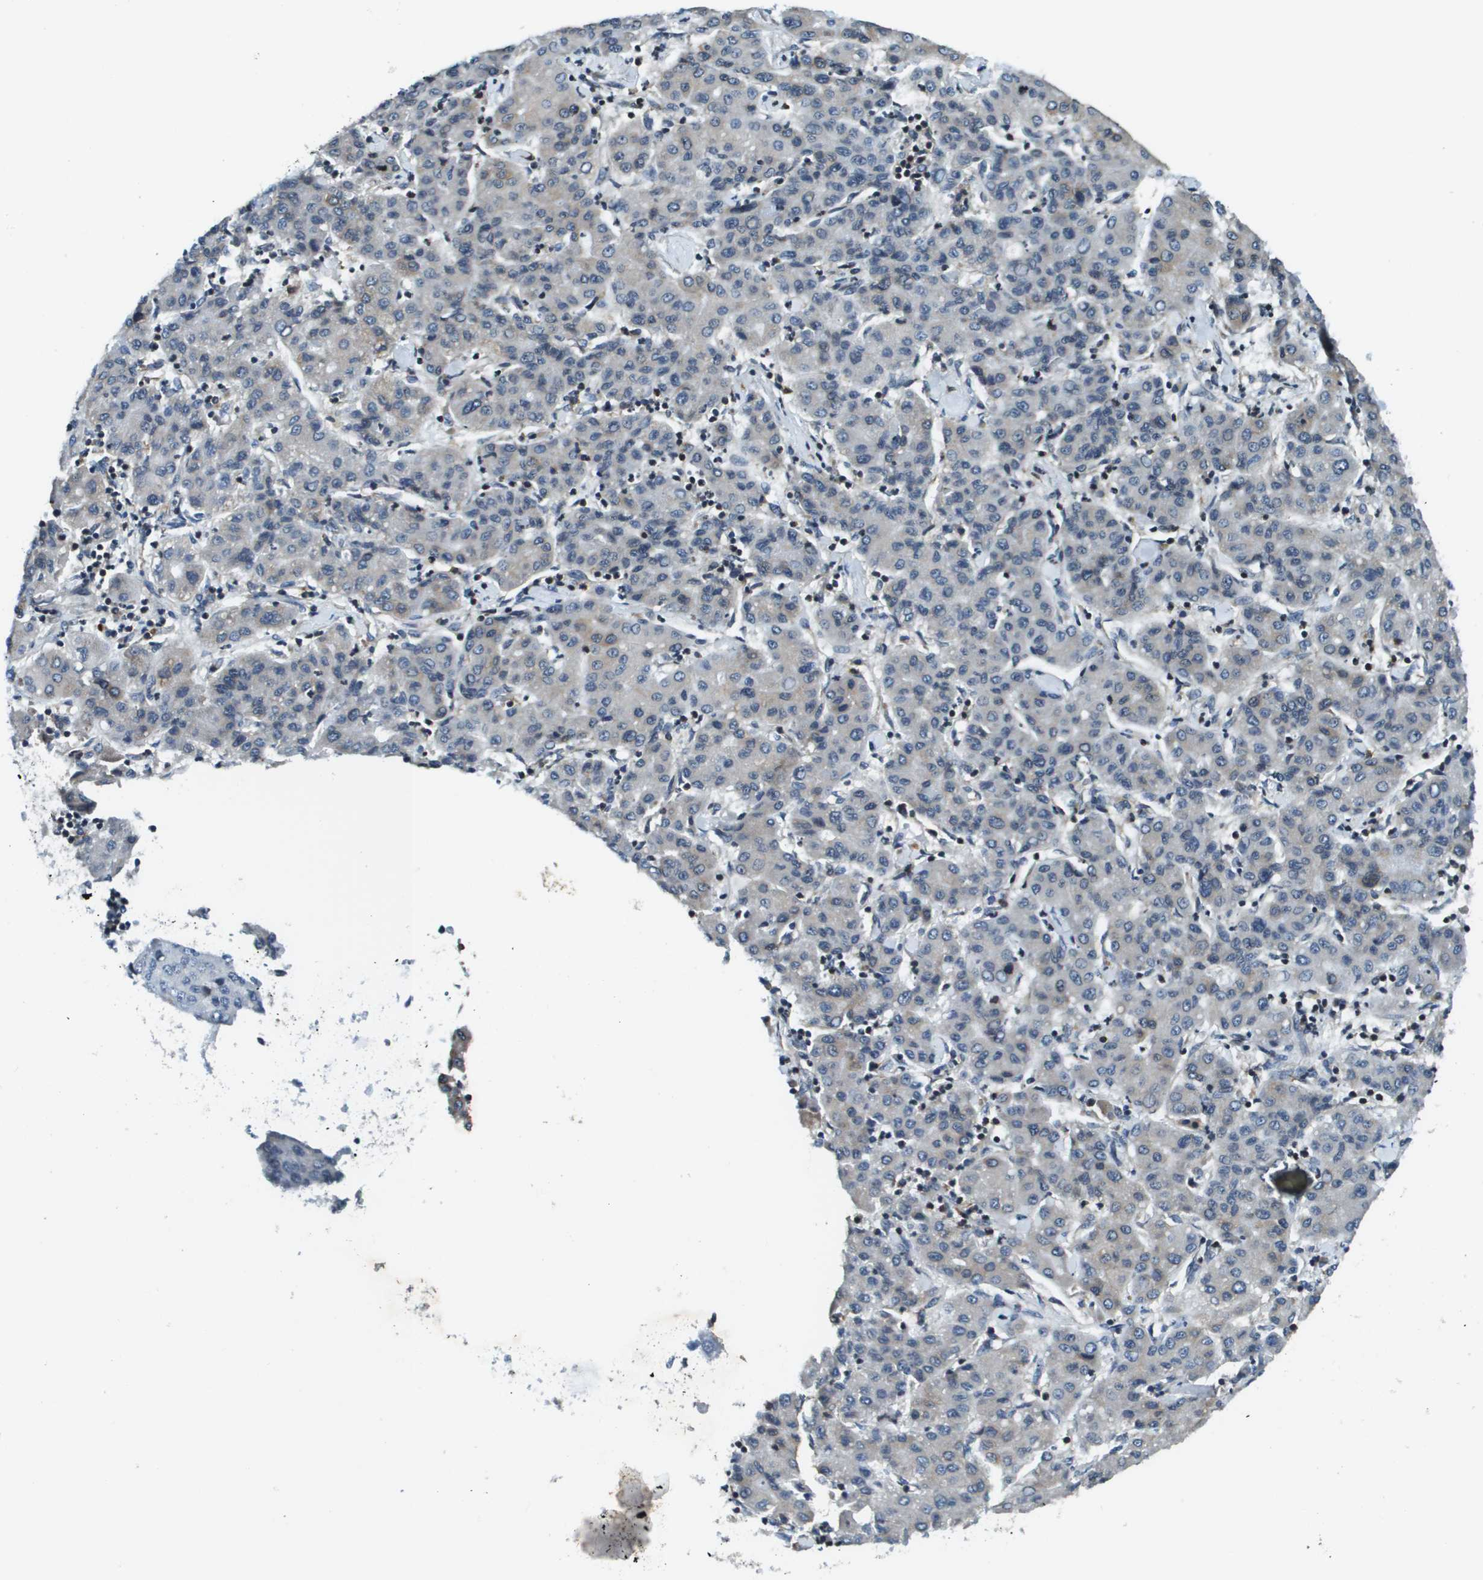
{"staining": {"intensity": "weak", "quantity": "25%-75%", "location": "cytoplasmic/membranous"}, "tissue": "liver cancer", "cell_type": "Tumor cells", "image_type": "cancer", "snomed": [{"axis": "morphology", "description": "Carcinoma, Hepatocellular, NOS"}, {"axis": "topography", "description": "Liver"}], "caption": "The image demonstrates staining of liver cancer (hepatocellular carcinoma), revealing weak cytoplasmic/membranous protein expression (brown color) within tumor cells. The staining was performed using DAB (3,3'-diaminobenzidine), with brown indicating positive protein expression. Nuclei are stained blue with hematoxylin.", "gene": "ESYT1", "patient": {"sex": "male", "age": 65}}